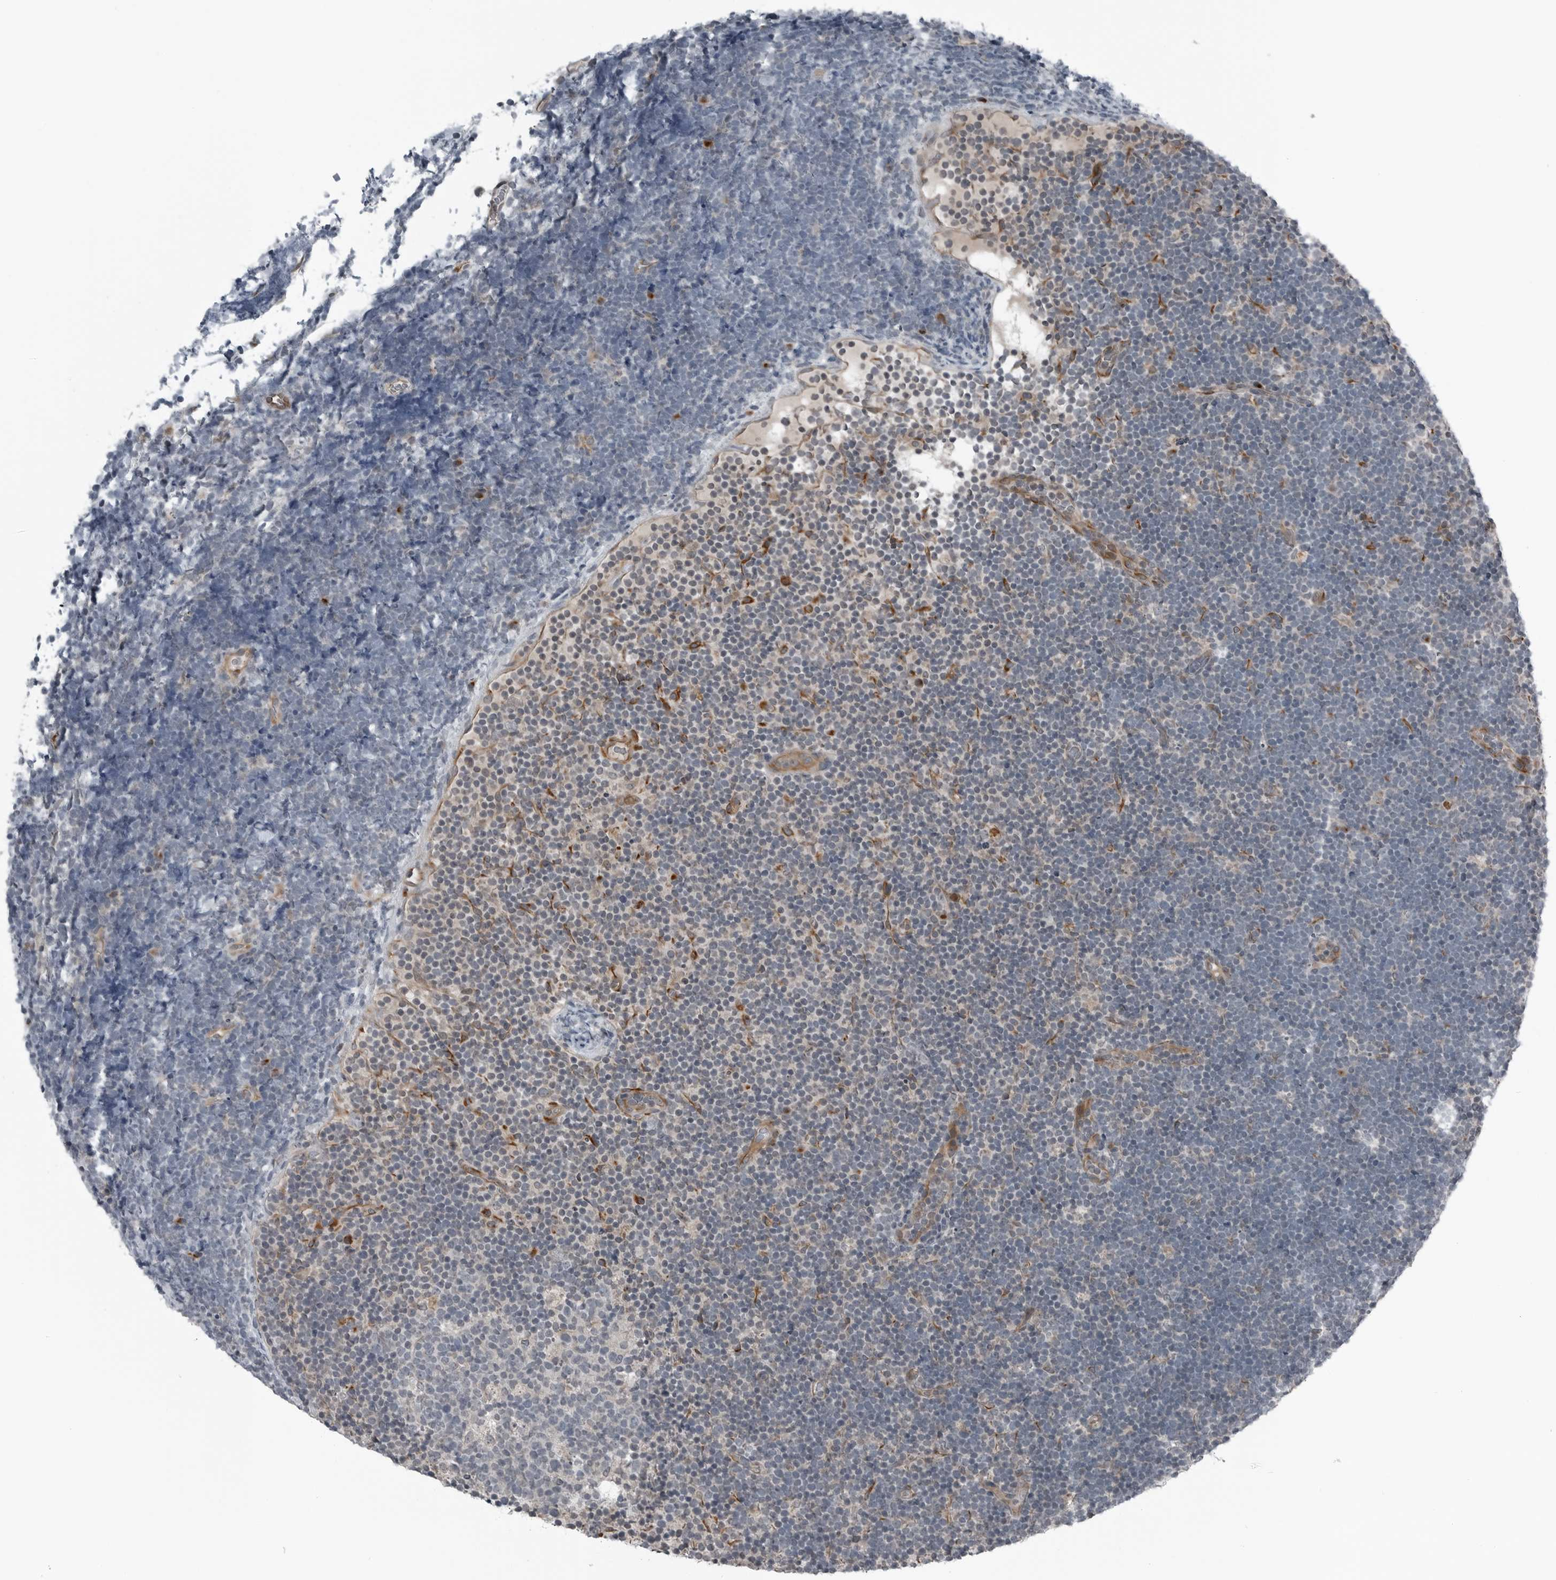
{"staining": {"intensity": "negative", "quantity": "none", "location": "none"}, "tissue": "lymphoma", "cell_type": "Tumor cells", "image_type": "cancer", "snomed": [{"axis": "morphology", "description": "Malignant lymphoma, non-Hodgkin's type, High grade"}, {"axis": "topography", "description": "Lymph node"}], "caption": "Tumor cells are negative for protein expression in human malignant lymphoma, non-Hodgkin's type (high-grade).", "gene": "GAK", "patient": {"sex": "male", "age": 13}}